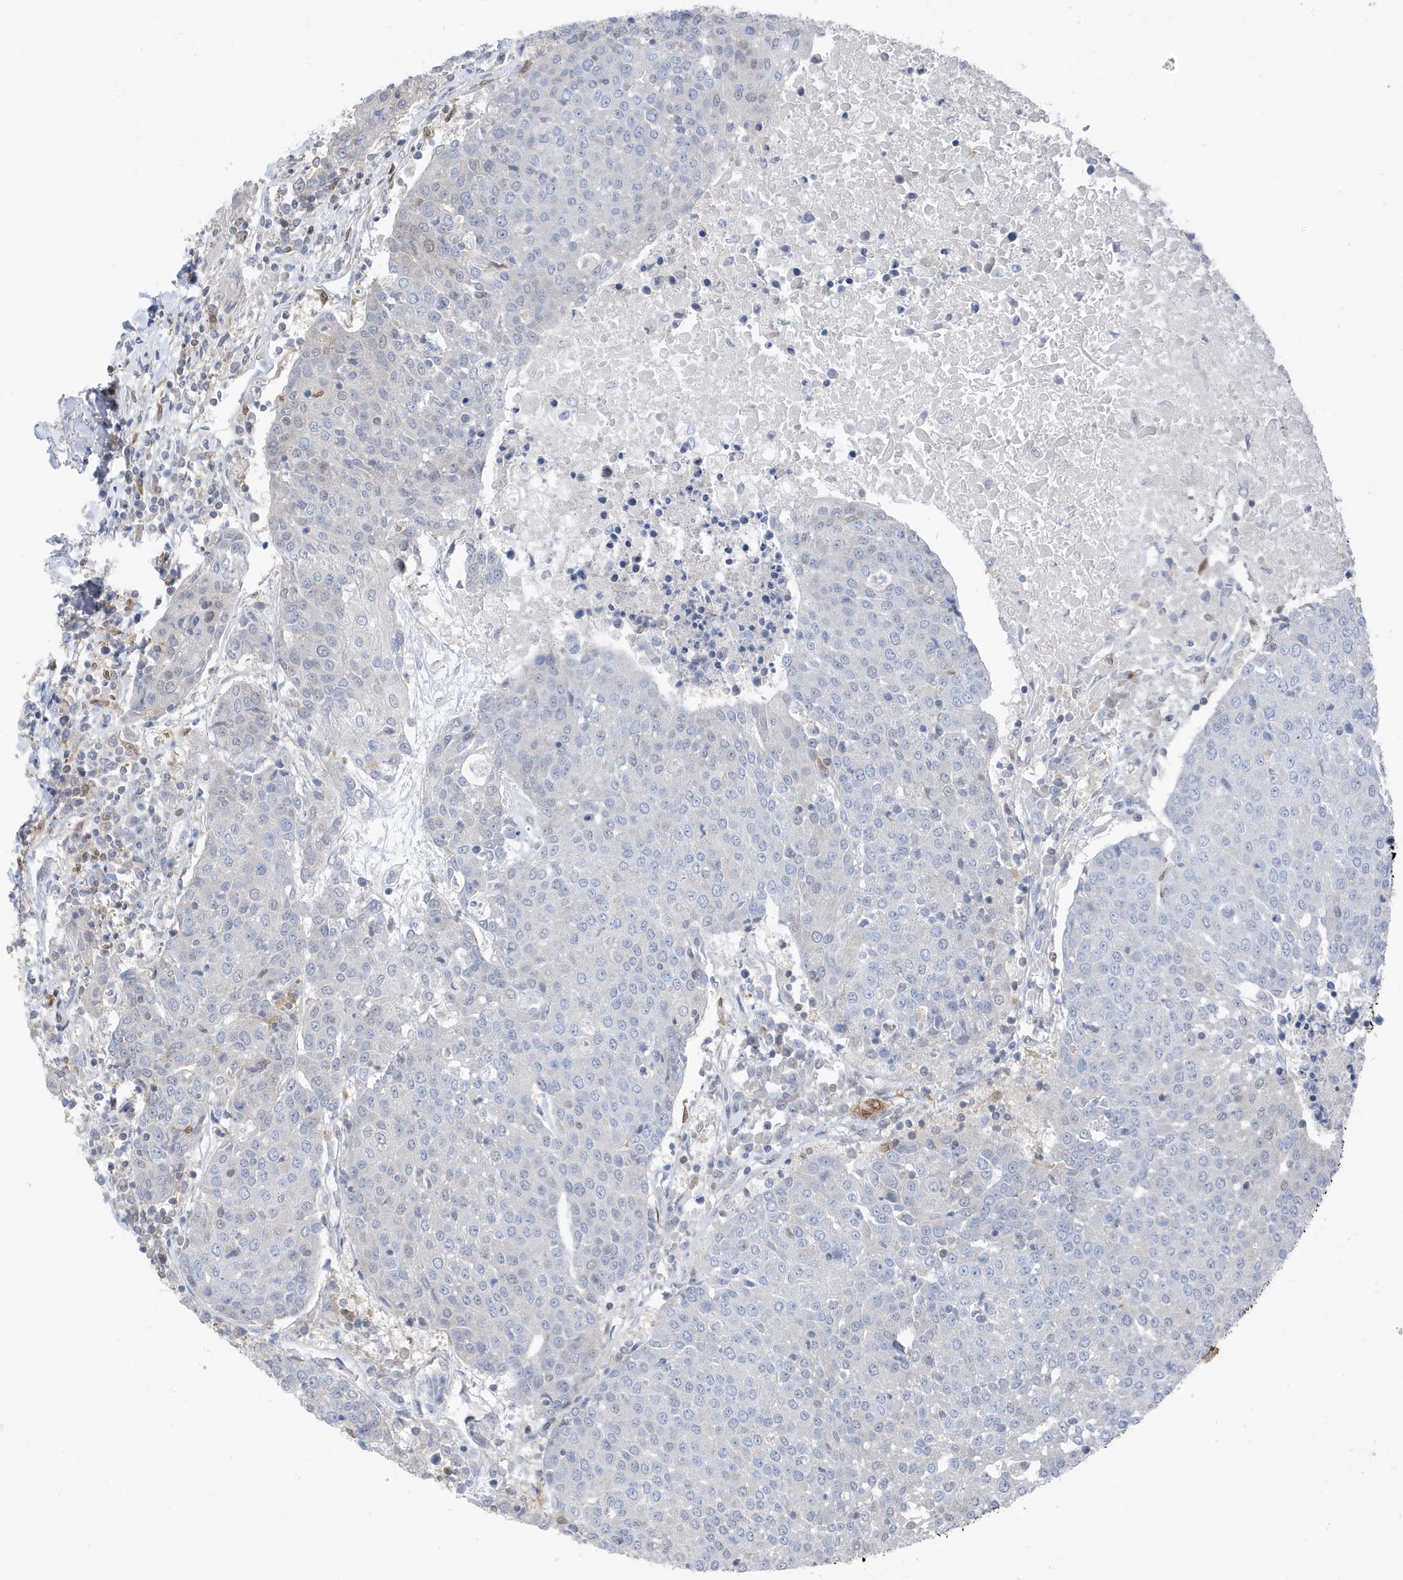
{"staining": {"intensity": "negative", "quantity": "none", "location": "none"}, "tissue": "urothelial cancer", "cell_type": "Tumor cells", "image_type": "cancer", "snomed": [{"axis": "morphology", "description": "Urothelial carcinoma, High grade"}, {"axis": "topography", "description": "Urinary bladder"}], "caption": "The IHC image has no significant staining in tumor cells of high-grade urothelial carcinoma tissue.", "gene": "NCOA7", "patient": {"sex": "female", "age": 85}}